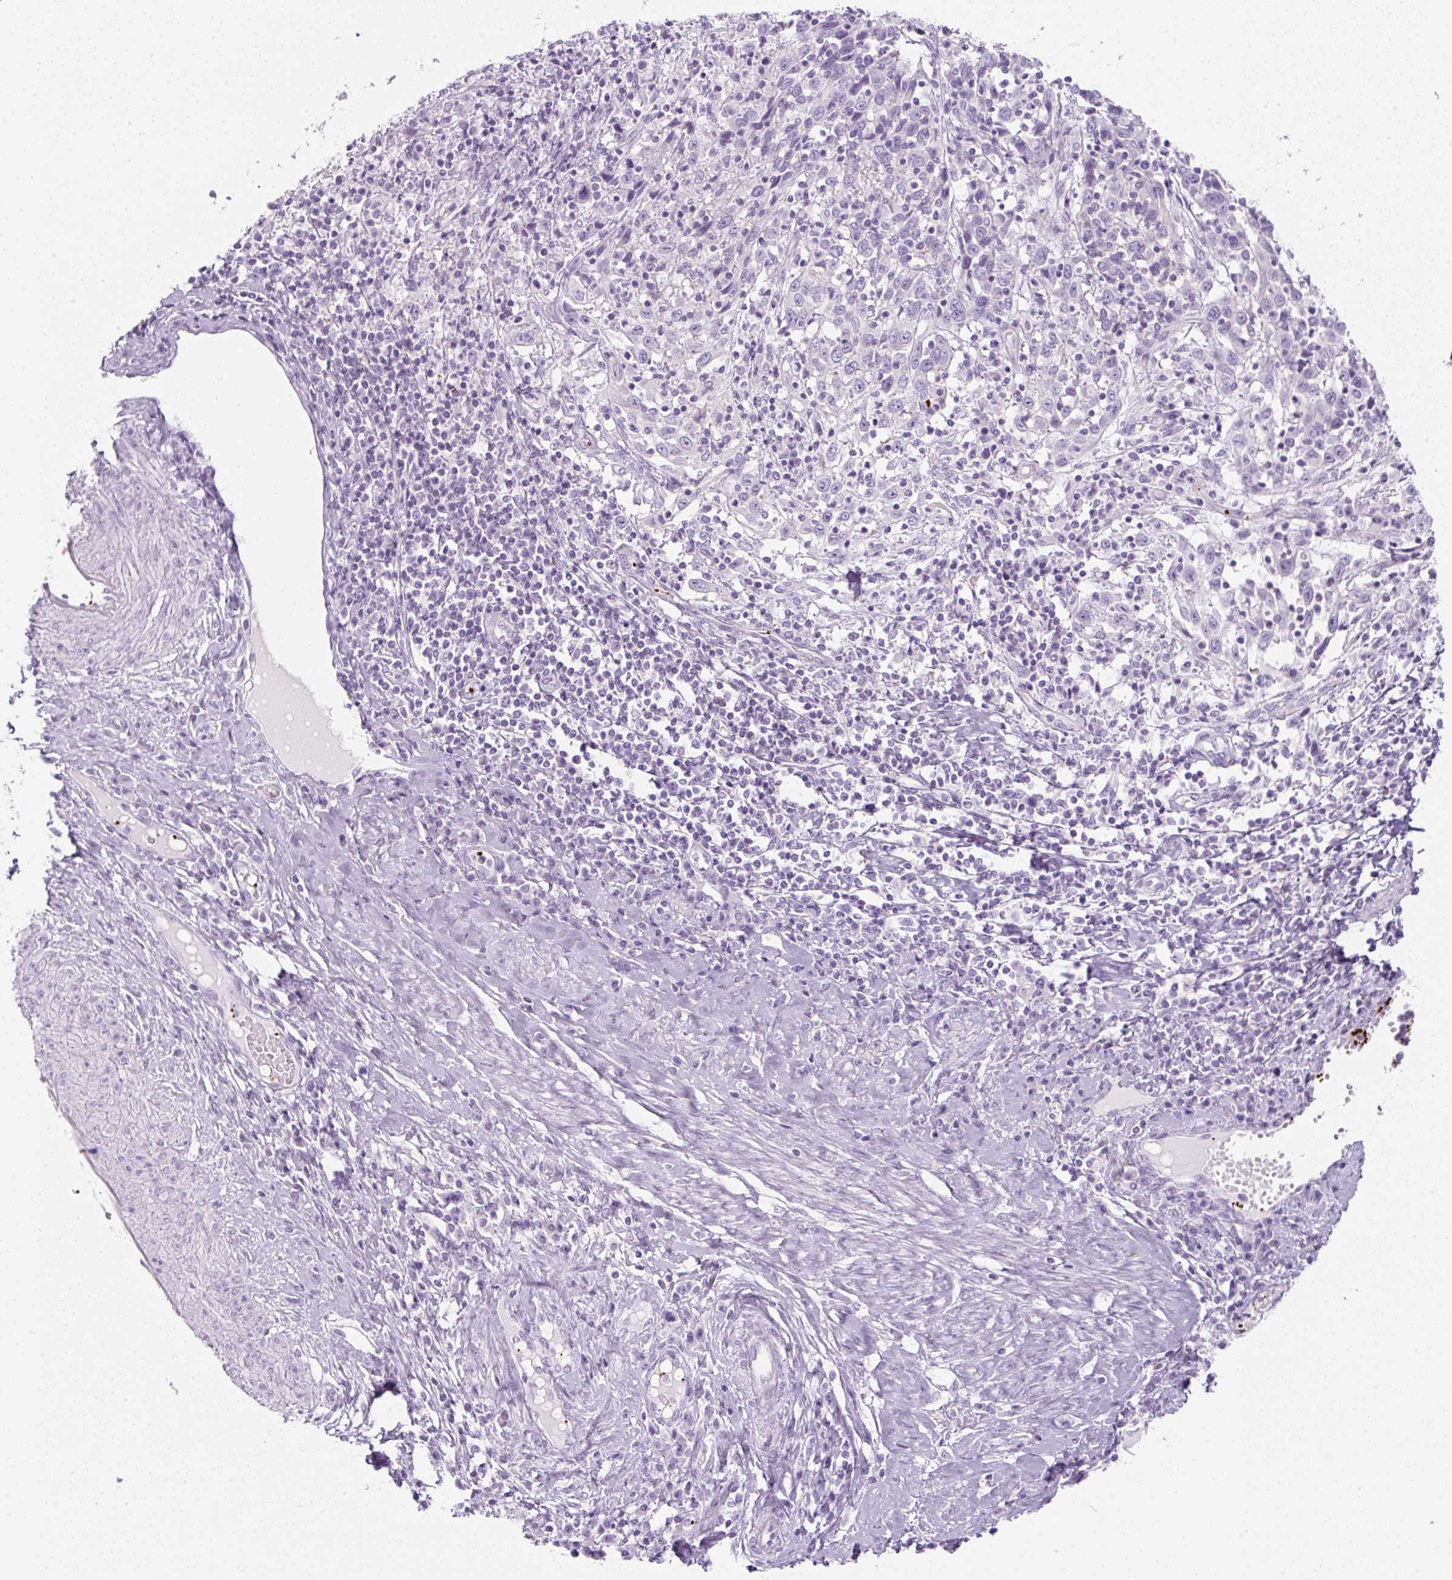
{"staining": {"intensity": "negative", "quantity": "none", "location": "none"}, "tissue": "cervical cancer", "cell_type": "Tumor cells", "image_type": "cancer", "snomed": [{"axis": "morphology", "description": "Squamous cell carcinoma, NOS"}, {"axis": "topography", "description": "Cervix"}], "caption": "A photomicrograph of human cervical squamous cell carcinoma is negative for staining in tumor cells.", "gene": "PF4V1", "patient": {"sex": "female", "age": 46}}